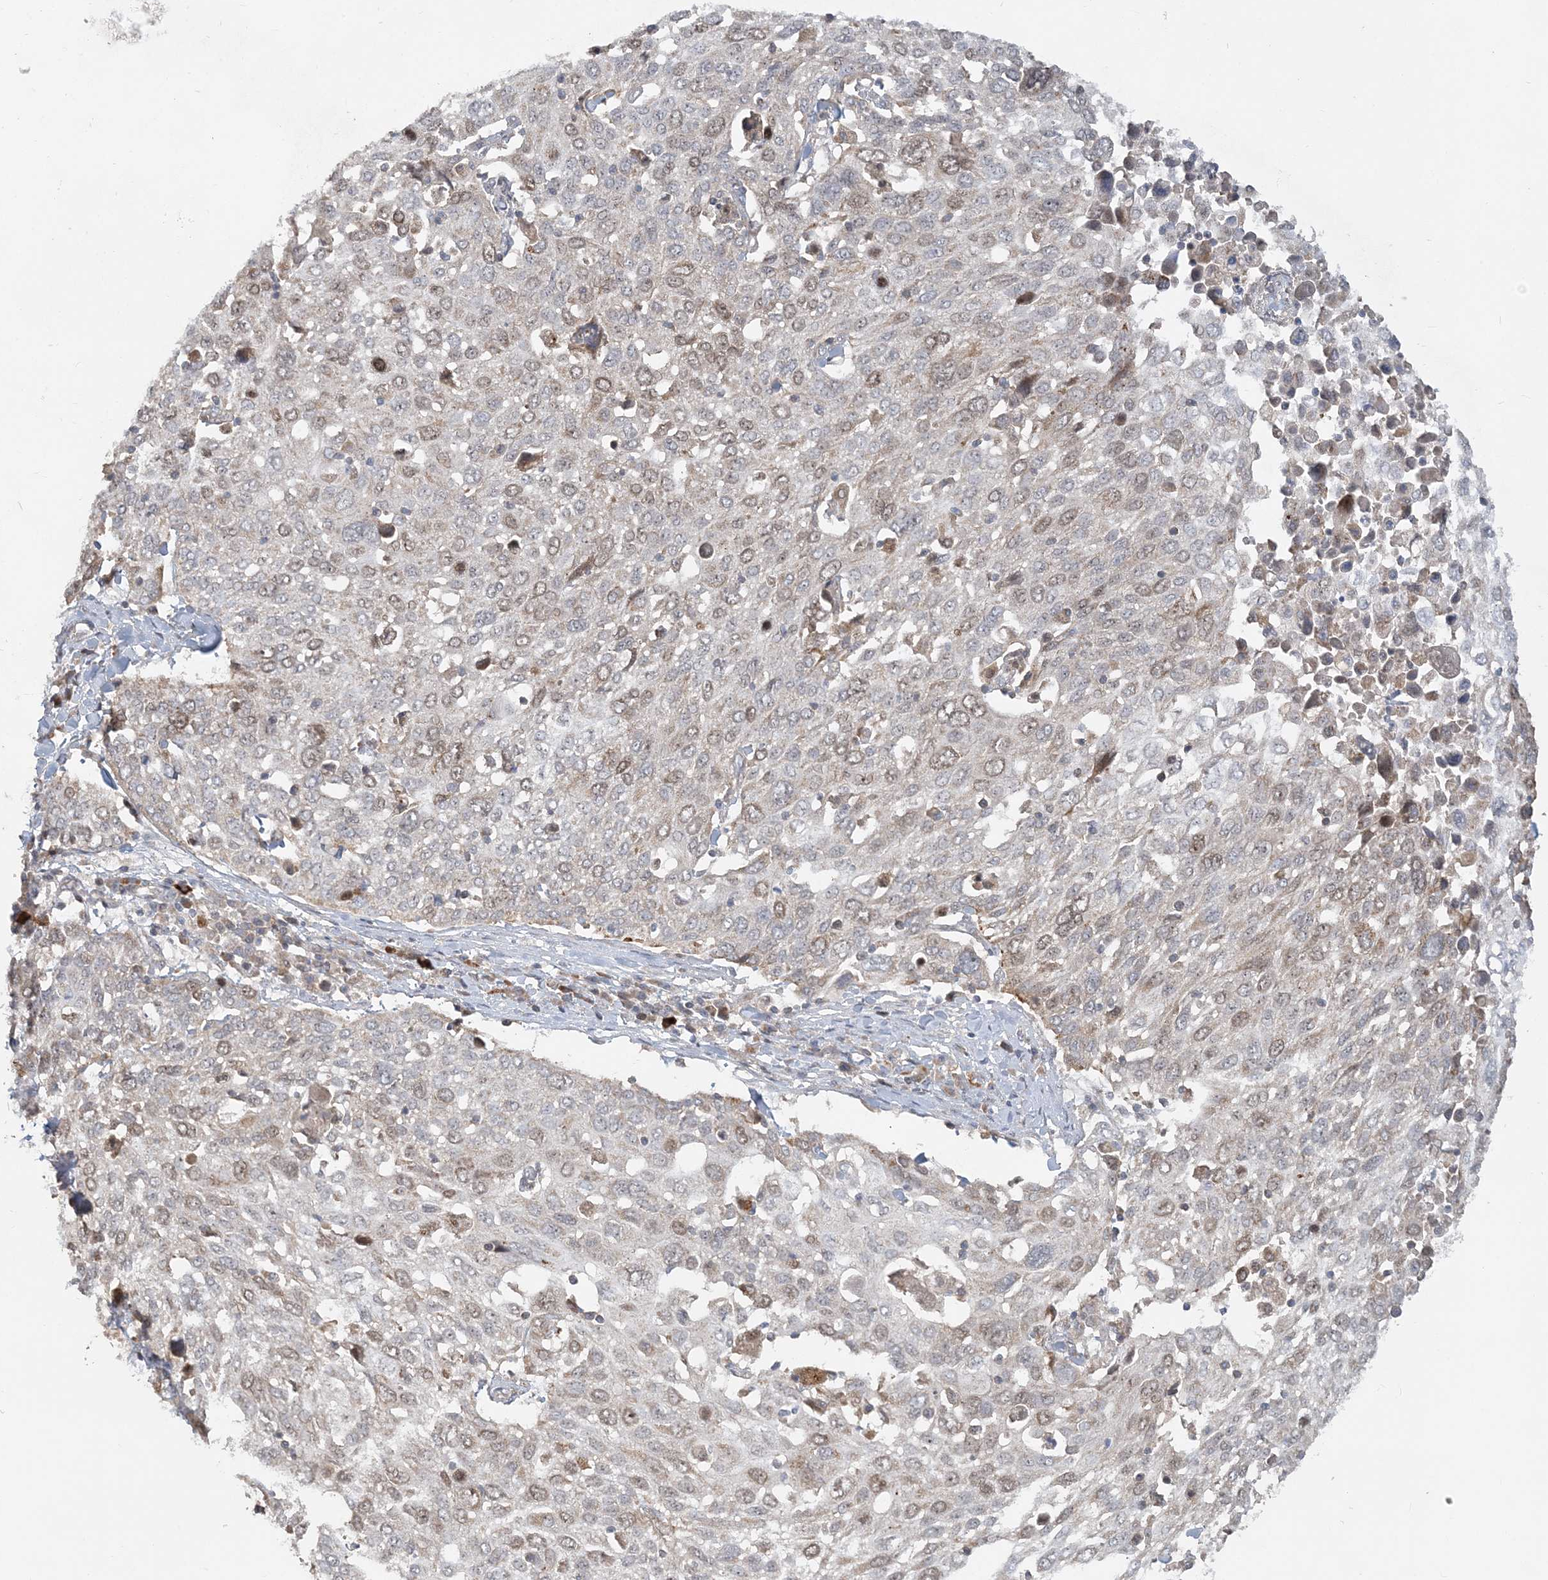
{"staining": {"intensity": "weak", "quantity": "25%-75%", "location": "cytoplasmic/membranous,nuclear"}, "tissue": "lung cancer", "cell_type": "Tumor cells", "image_type": "cancer", "snomed": [{"axis": "morphology", "description": "Squamous cell carcinoma, NOS"}, {"axis": "topography", "description": "Lung"}], "caption": "IHC of human lung squamous cell carcinoma exhibits low levels of weak cytoplasmic/membranous and nuclear staining in approximately 25%-75% of tumor cells. (DAB IHC, brown staining for protein, blue staining for nuclei).", "gene": "TRAIP", "patient": {"sex": "male", "age": 65}}